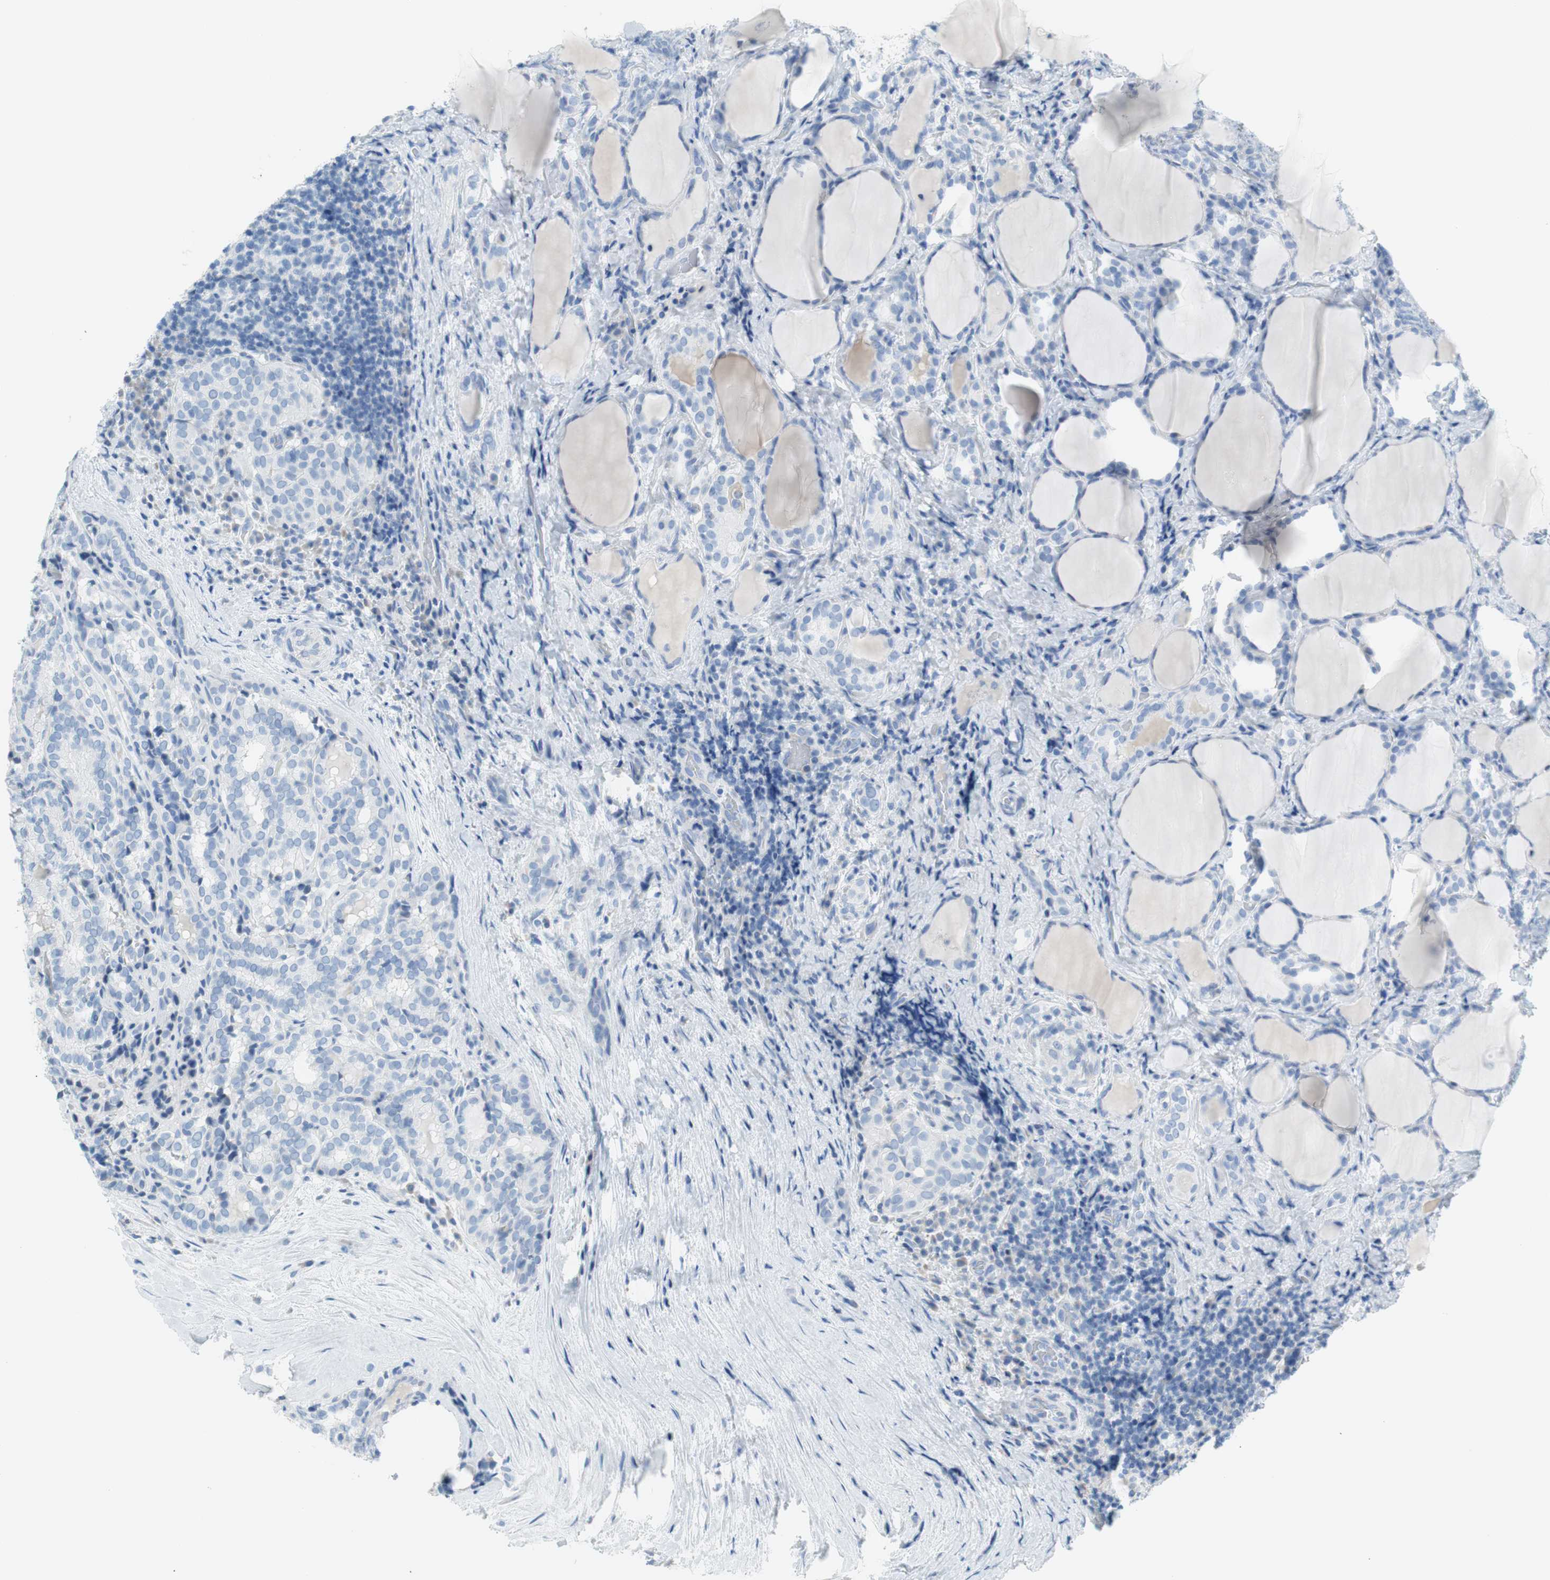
{"staining": {"intensity": "negative", "quantity": "none", "location": "none"}, "tissue": "thyroid cancer", "cell_type": "Tumor cells", "image_type": "cancer", "snomed": [{"axis": "morphology", "description": "Normal tissue, NOS"}, {"axis": "morphology", "description": "Papillary adenocarcinoma, NOS"}, {"axis": "topography", "description": "Thyroid gland"}], "caption": "Thyroid cancer (papillary adenocarcinoma) stained for a protein using immunohistochemistry (IHC) exhibits no staining tumor cells.", "gene": "MYH1", "patient": {"sex": "female", "age": 30}}